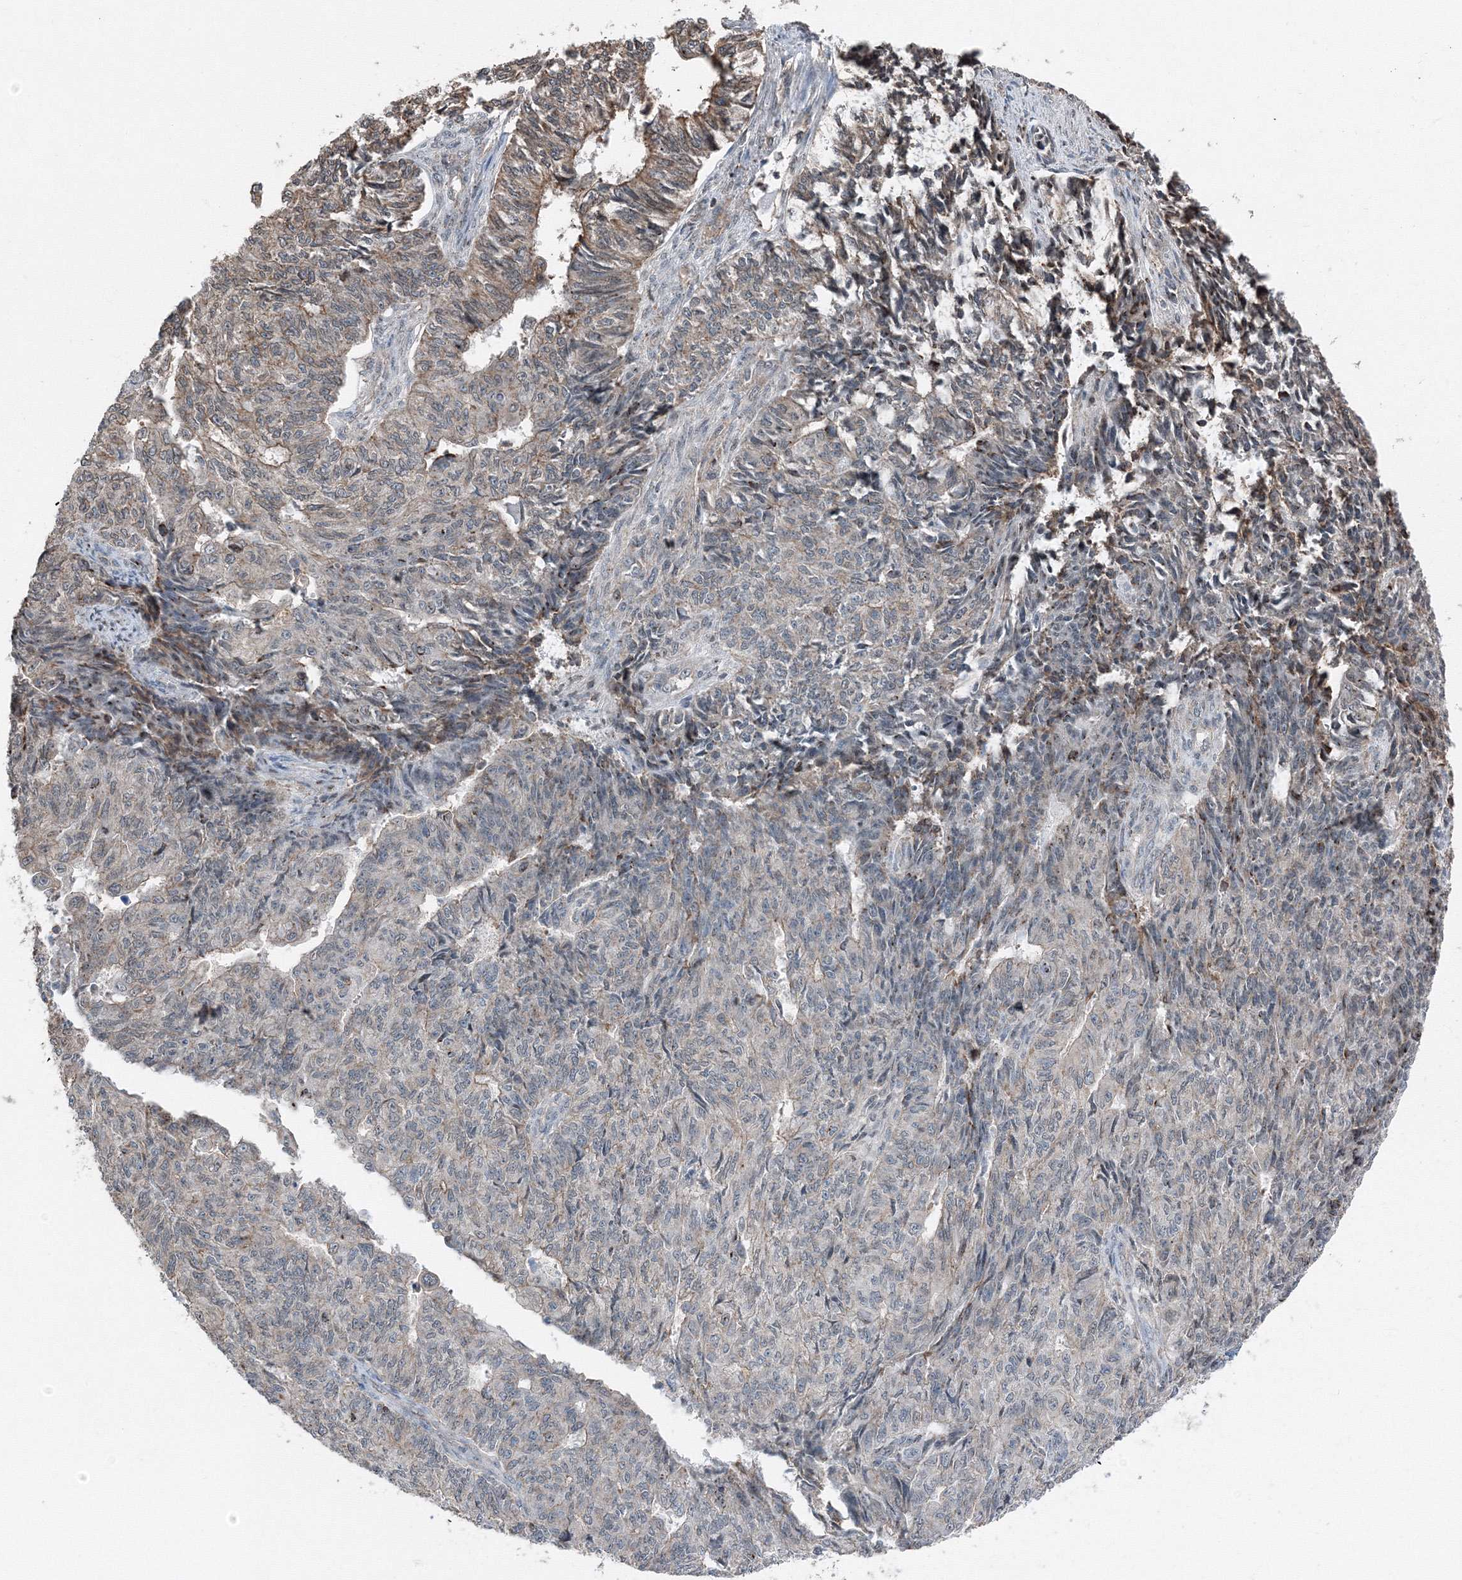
{"staining": {"intensity": "negative", "quantity": "none", "location": "none"}, "tissue": "endometrial cancer", "cell_type": "Tumor cells", "image_type": "cancer", "snomed": [{"axis": "morphology", "description": "Adenocarcinoma, NOS"}, {"axis": "topography", "description": "Endometrium"}], "caption": "Immunohistochemistry of human endometrial cancer displays no staining in tumor cells.", "gene": "AASDH", "patient": {"sex": "female", "age": 32}}